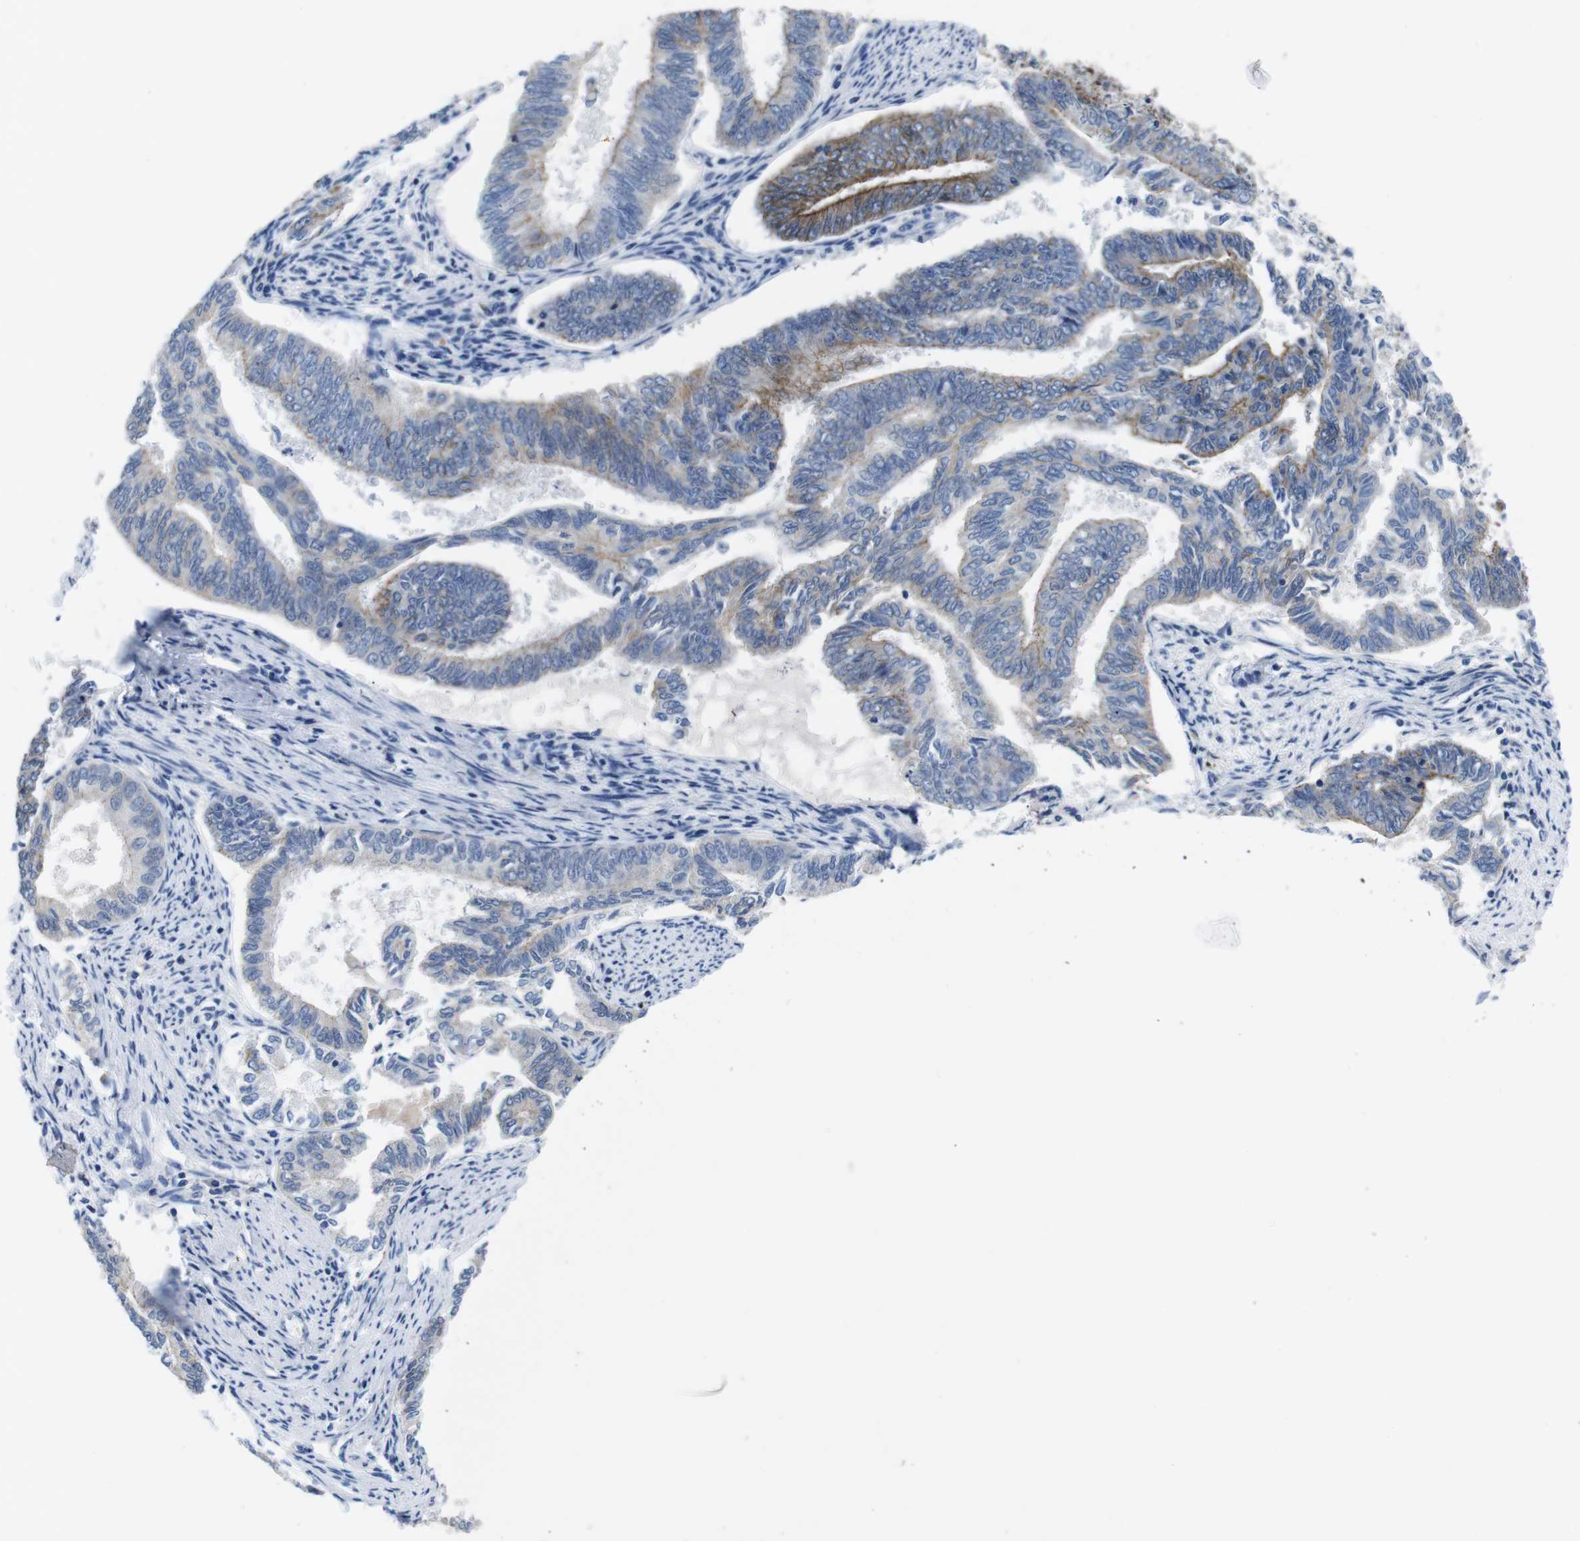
{"staining": {"intensity": "moderate", "quantity": "<25%", "location": "cytoplasmic/membranous"}, "tissue": "endometrial cancer", "cell_type": "Tumor cells", "image_type": "cancer", "snomed": [{"axis": "morphology", "description": "Adenocarcinoma, NOS"}, {"axis": "topography", "description": "Endometrium"}], "caption": "High-power microscopy captured an immunohistochemistry (IHC) micrograph of adenocarcinoma (endometrial), revealing moderate cytoplasmic/membranous positivity in approximately <25% of tumor cells.", "gene": "SCRIB", "patient": {"sex": "female", "age": 86}}